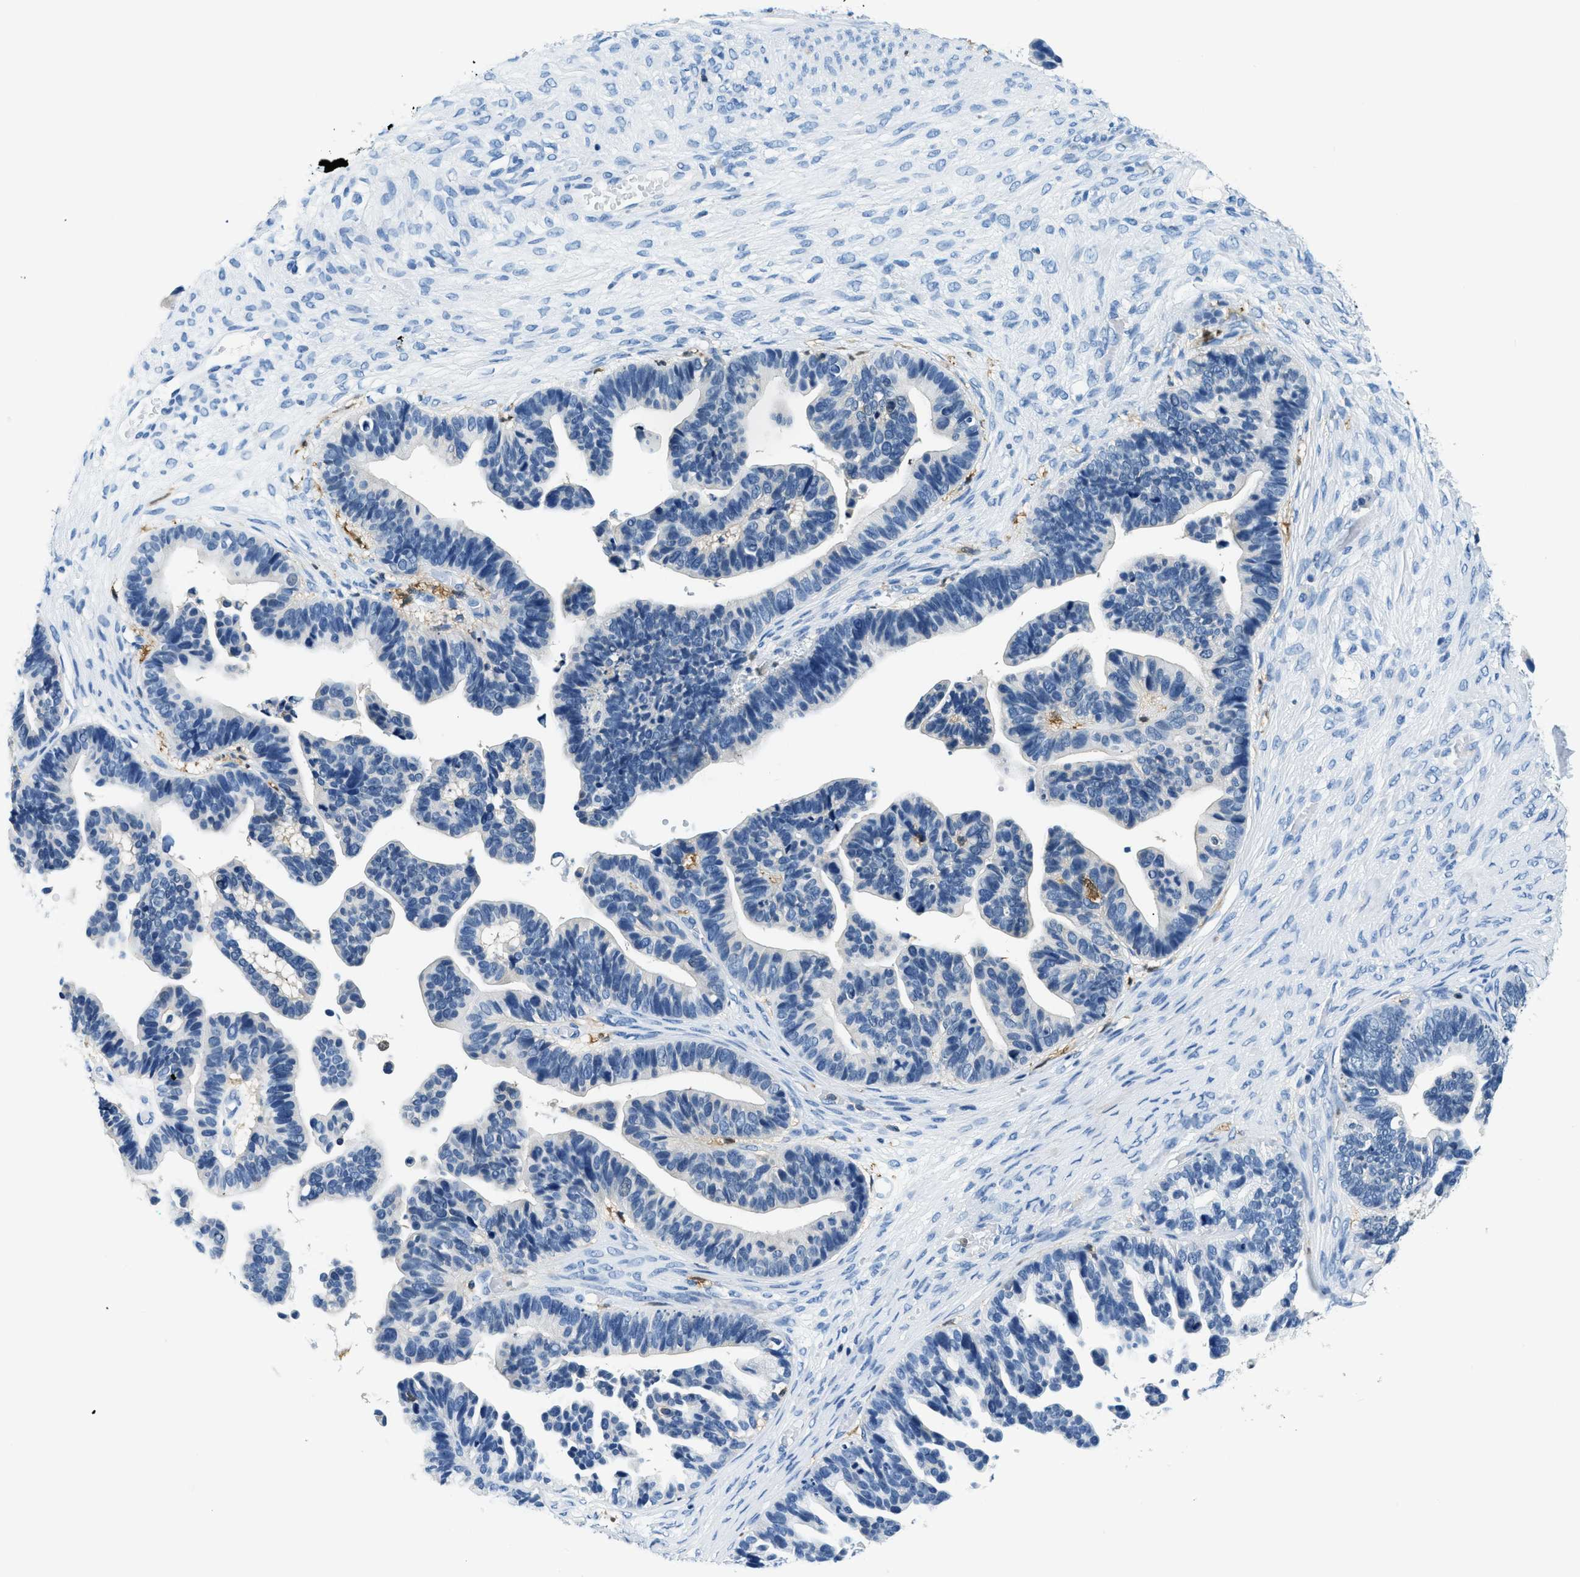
{"staining": {"intensity": "negative", "quantity": "none", "location": "none"}, "tissue": "ovarian cancer", "cell_type": "Tumor cells", "image_type": "cancer", "snomed": [{"axis": "morphology", "description": "Cystadenocarcinoma, serous, NOS"}, {"axis": "topography", "description": "Ovary"}], "caption": "This is an immunohistochemistry (IHC) image of human ovarian cancer (serous cystadenocarcinoma). There is no expression in tumor cells.", "gene": "CAPG", "patient": {"sex": "female", "age": 56}}